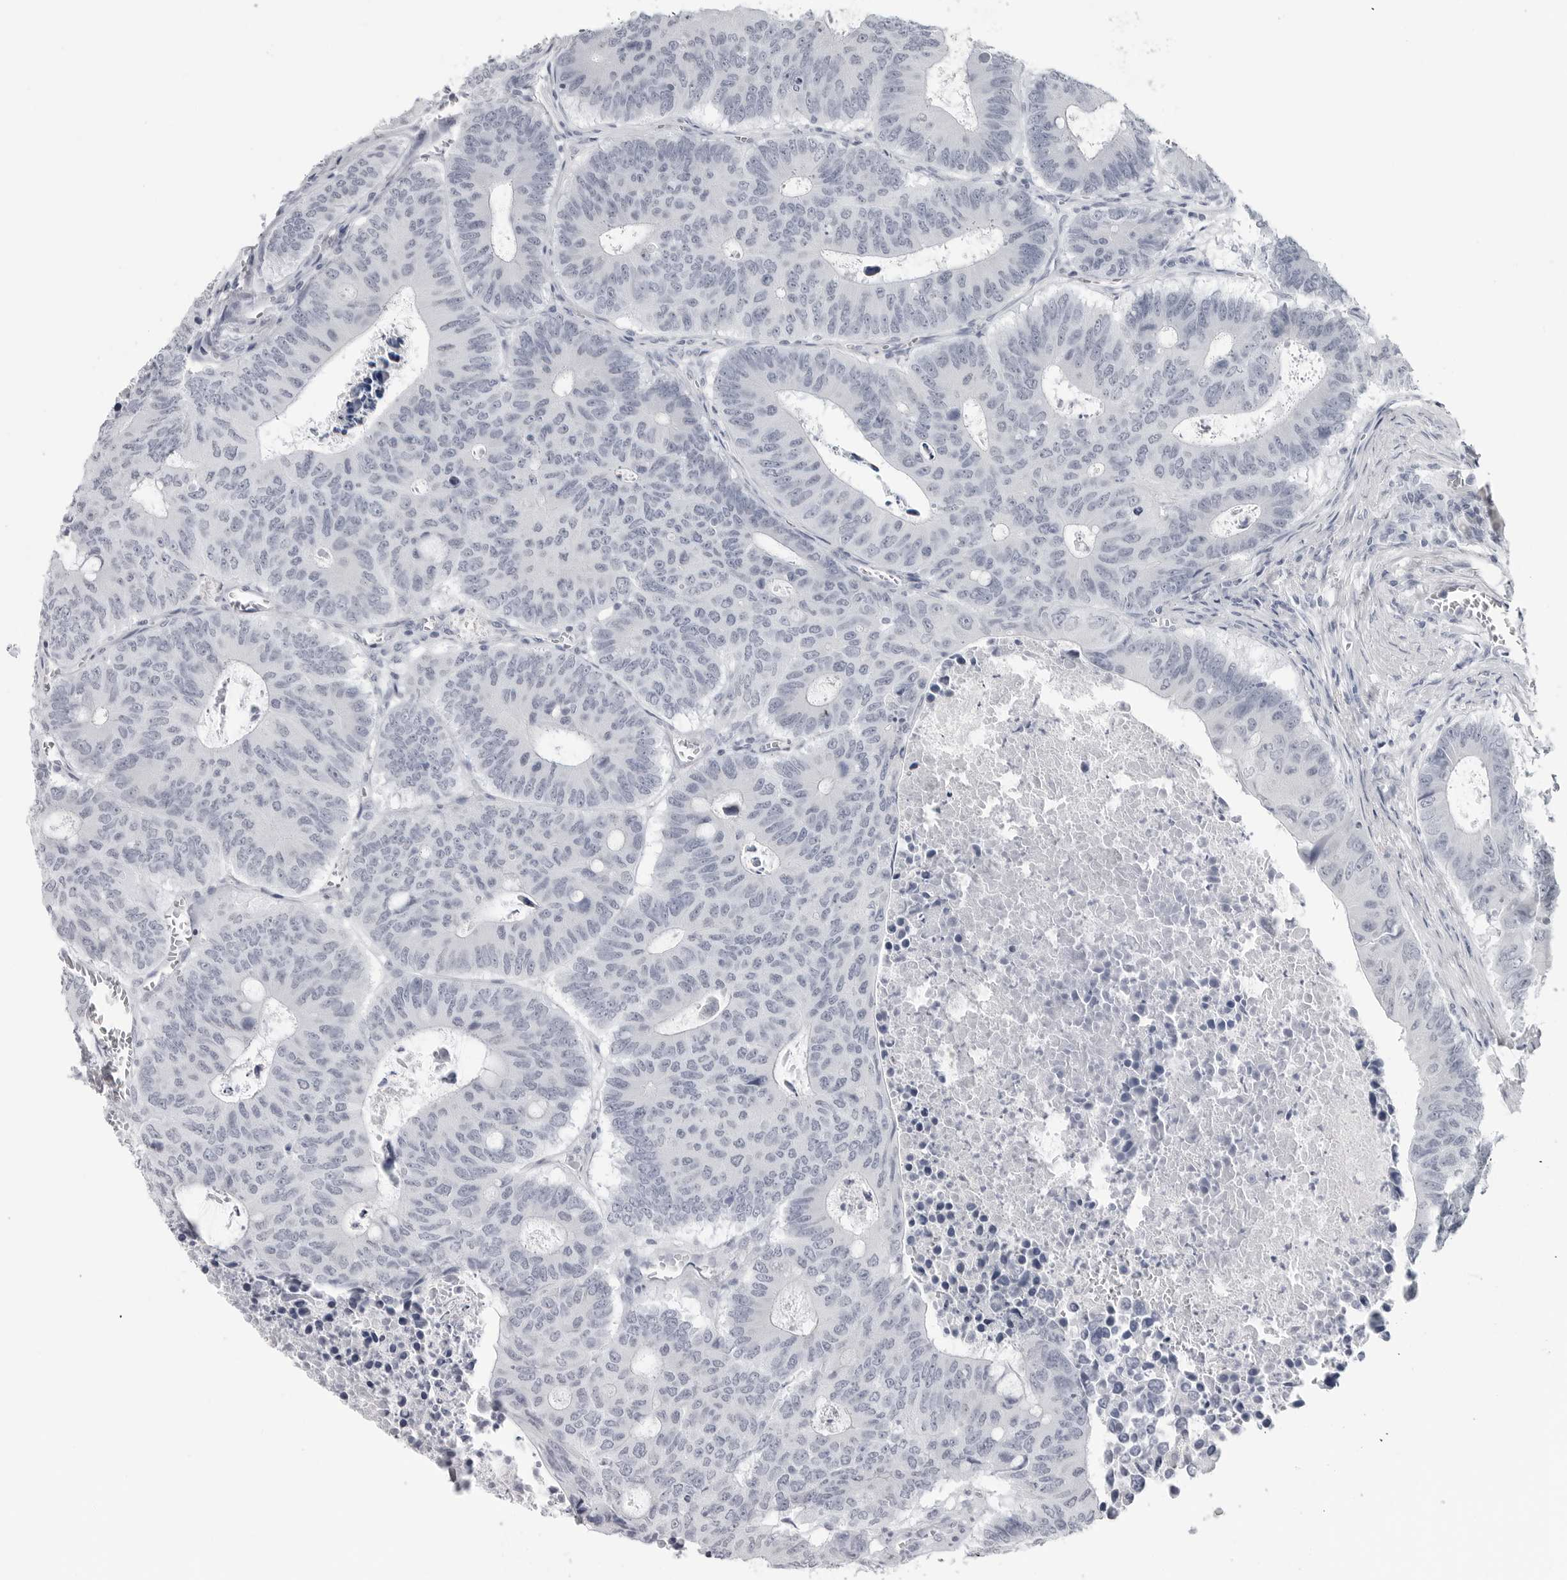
{"staining": {"intensity": "negative", "quantity": "none", "location": "none"}, "tissue": "colorectal cancer", "cell_type": "Tumor cells", "image_type": "cancer", "snomed": [{"axis": "morphology", "description": "Adenocarcinoma, NOS"}, {"axis": "topography", "description": "Colon"}], "caption": "This is an immunohistochemistry image of human colorectal cancer. There is no positivity in tumor cells.", "gene": "PGA3", "patient": {"sex": "male", "age": 87}}